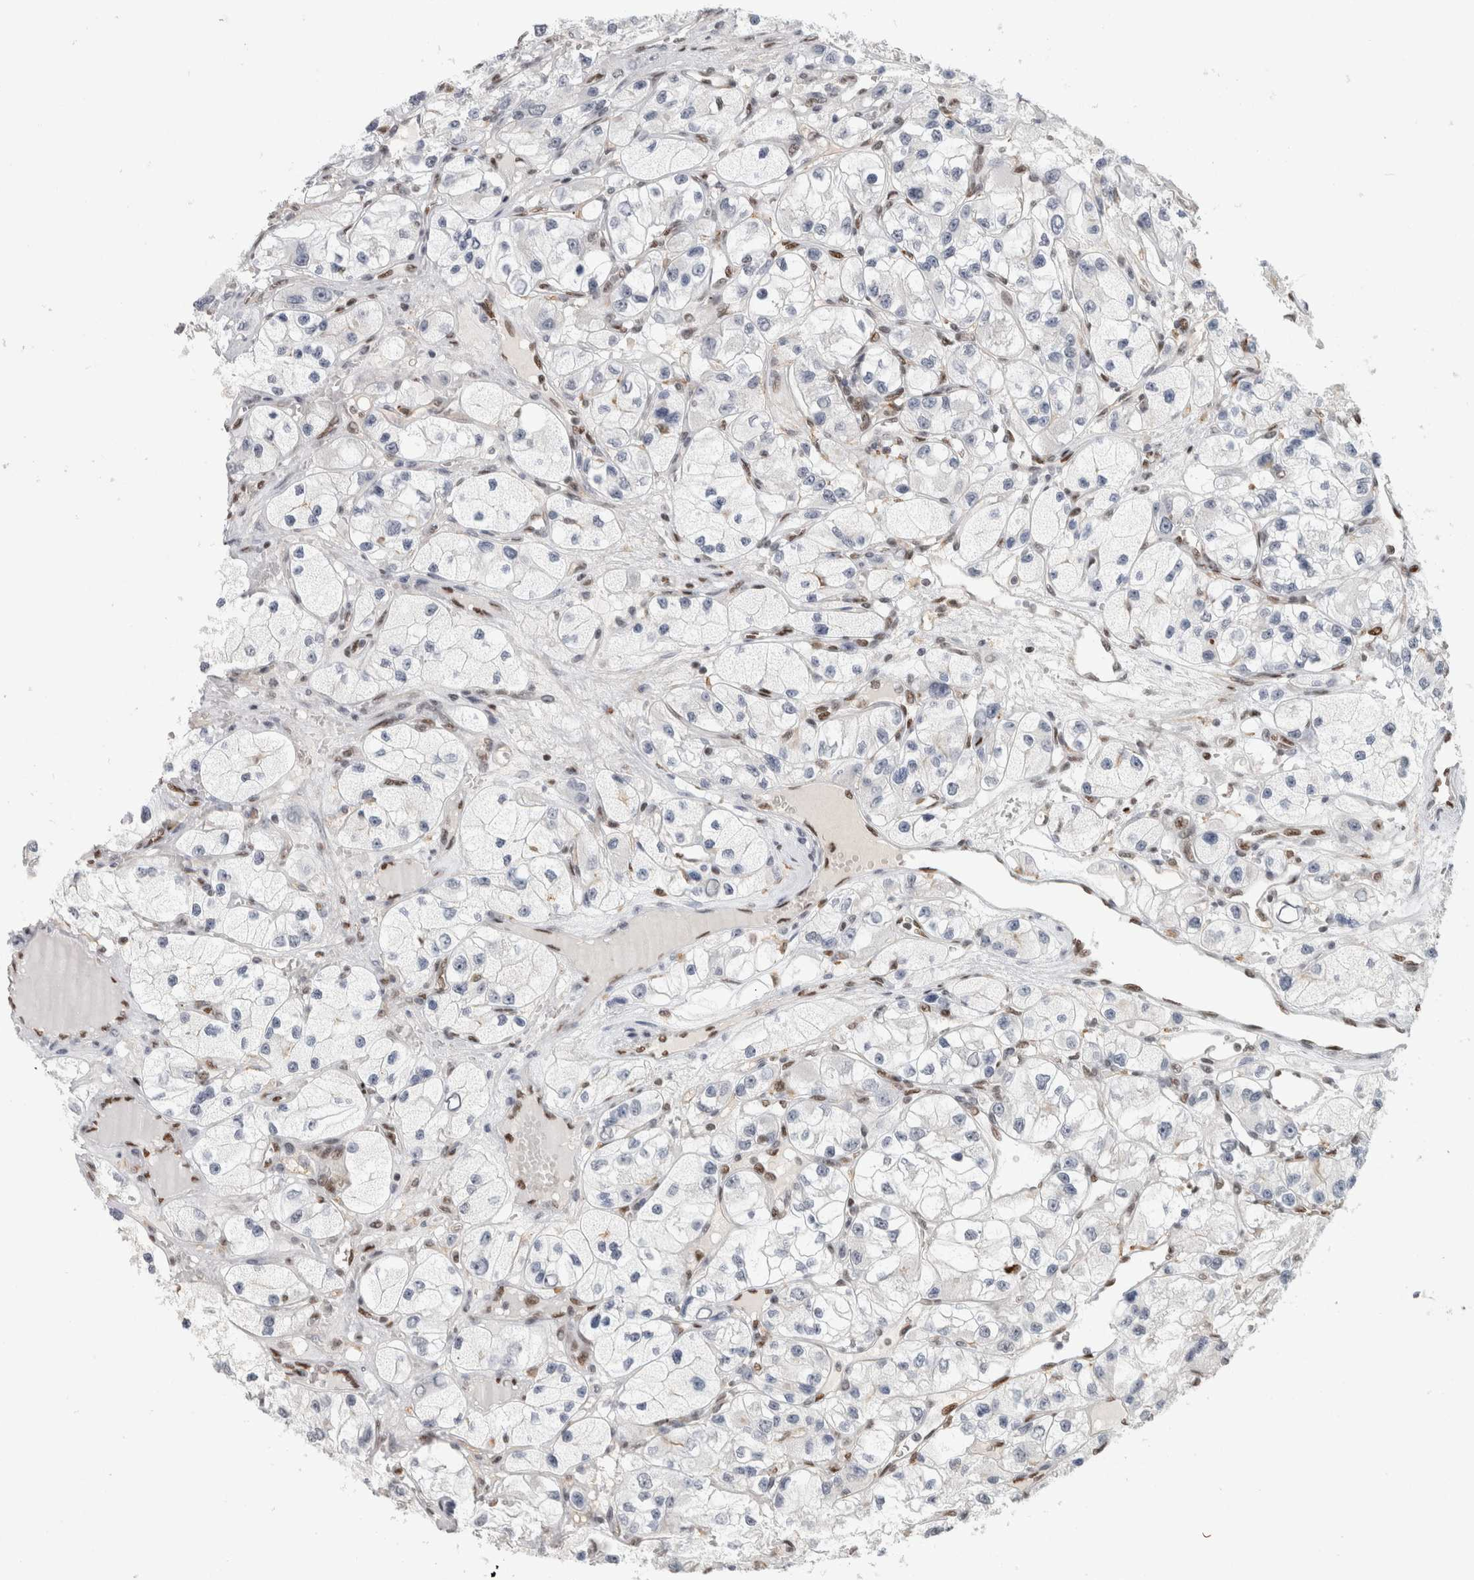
{"staining": {"intensity": "negative", "quantity": "none", "location": "none"}, "tissue": "renal cancer", "cell_type": "Tumor cells", "image_type": "cancer", "snomed": [{"axis": "morphology", "description": "Adenocarcinoma, NOS"}, {"axis": "topography", "description": "Kidney"}], "caption": "Immunohistochemistry of renal adenocarcinoma reveals no expression in tumor cells.", "gene": "SRARP", "patient": {"sex": "female", "age": 57}}